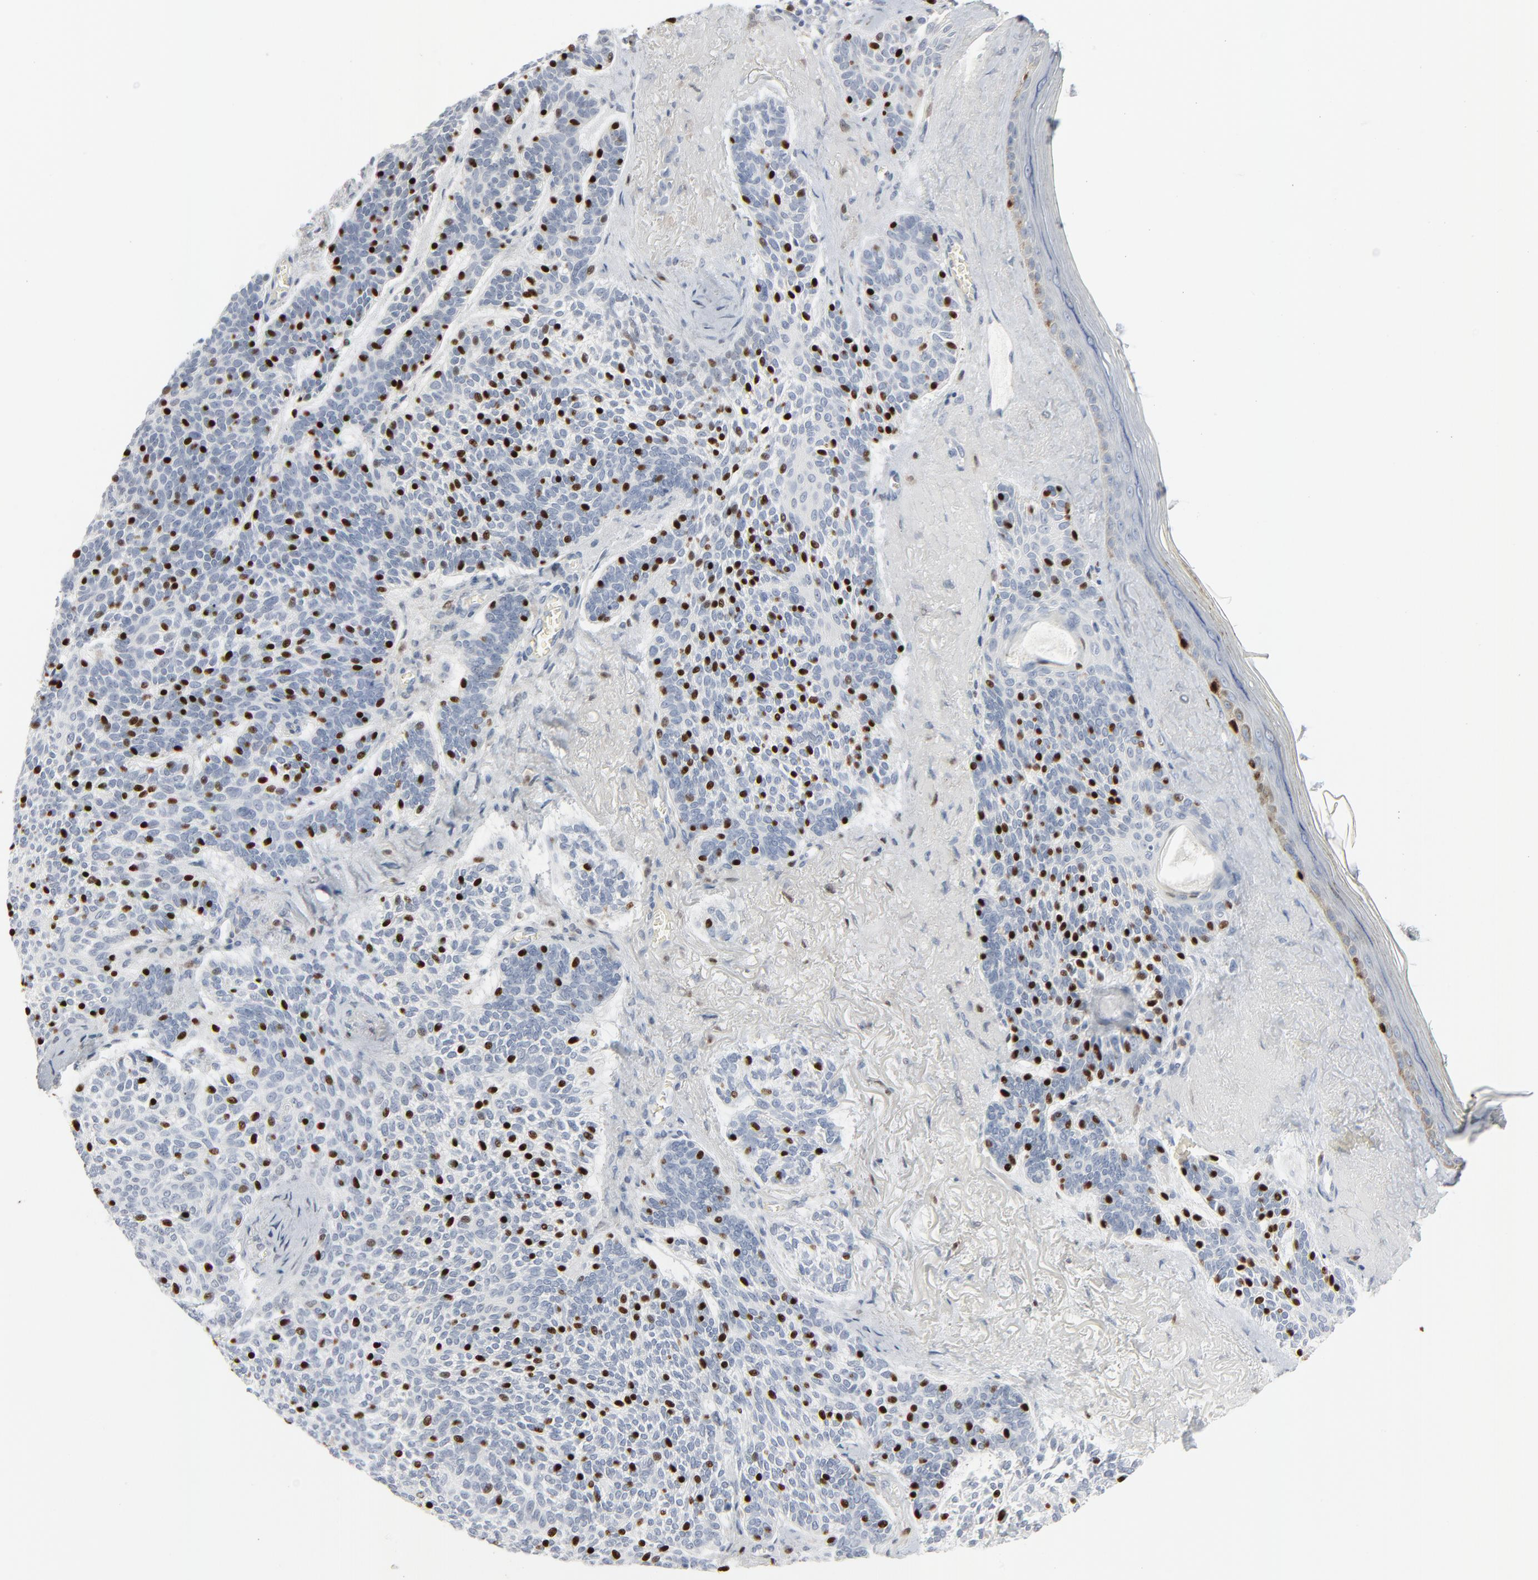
{"staining": {"intensity": "strong", "quantity": "25%-75%", "location": "nuclear"}, "tissue": "skin cancer", "cell_type": "Tumor cells", "image_type": "cancer", "snomed": [{"axis": "morphology", "description": "Normal tissue, NOS"}, {"axis": "morphology", "description": "Basal cell carcinoma"}, {"axis": "topography", "description": "Skin"}], "caption": "This image shows IHC staining of human skin basal cell carcinoma, with high strong nuclear staining in approximately 25%-75% of tumor cells.", "gene": "MITF", "patient": {"sex": "female", "age": 57}}